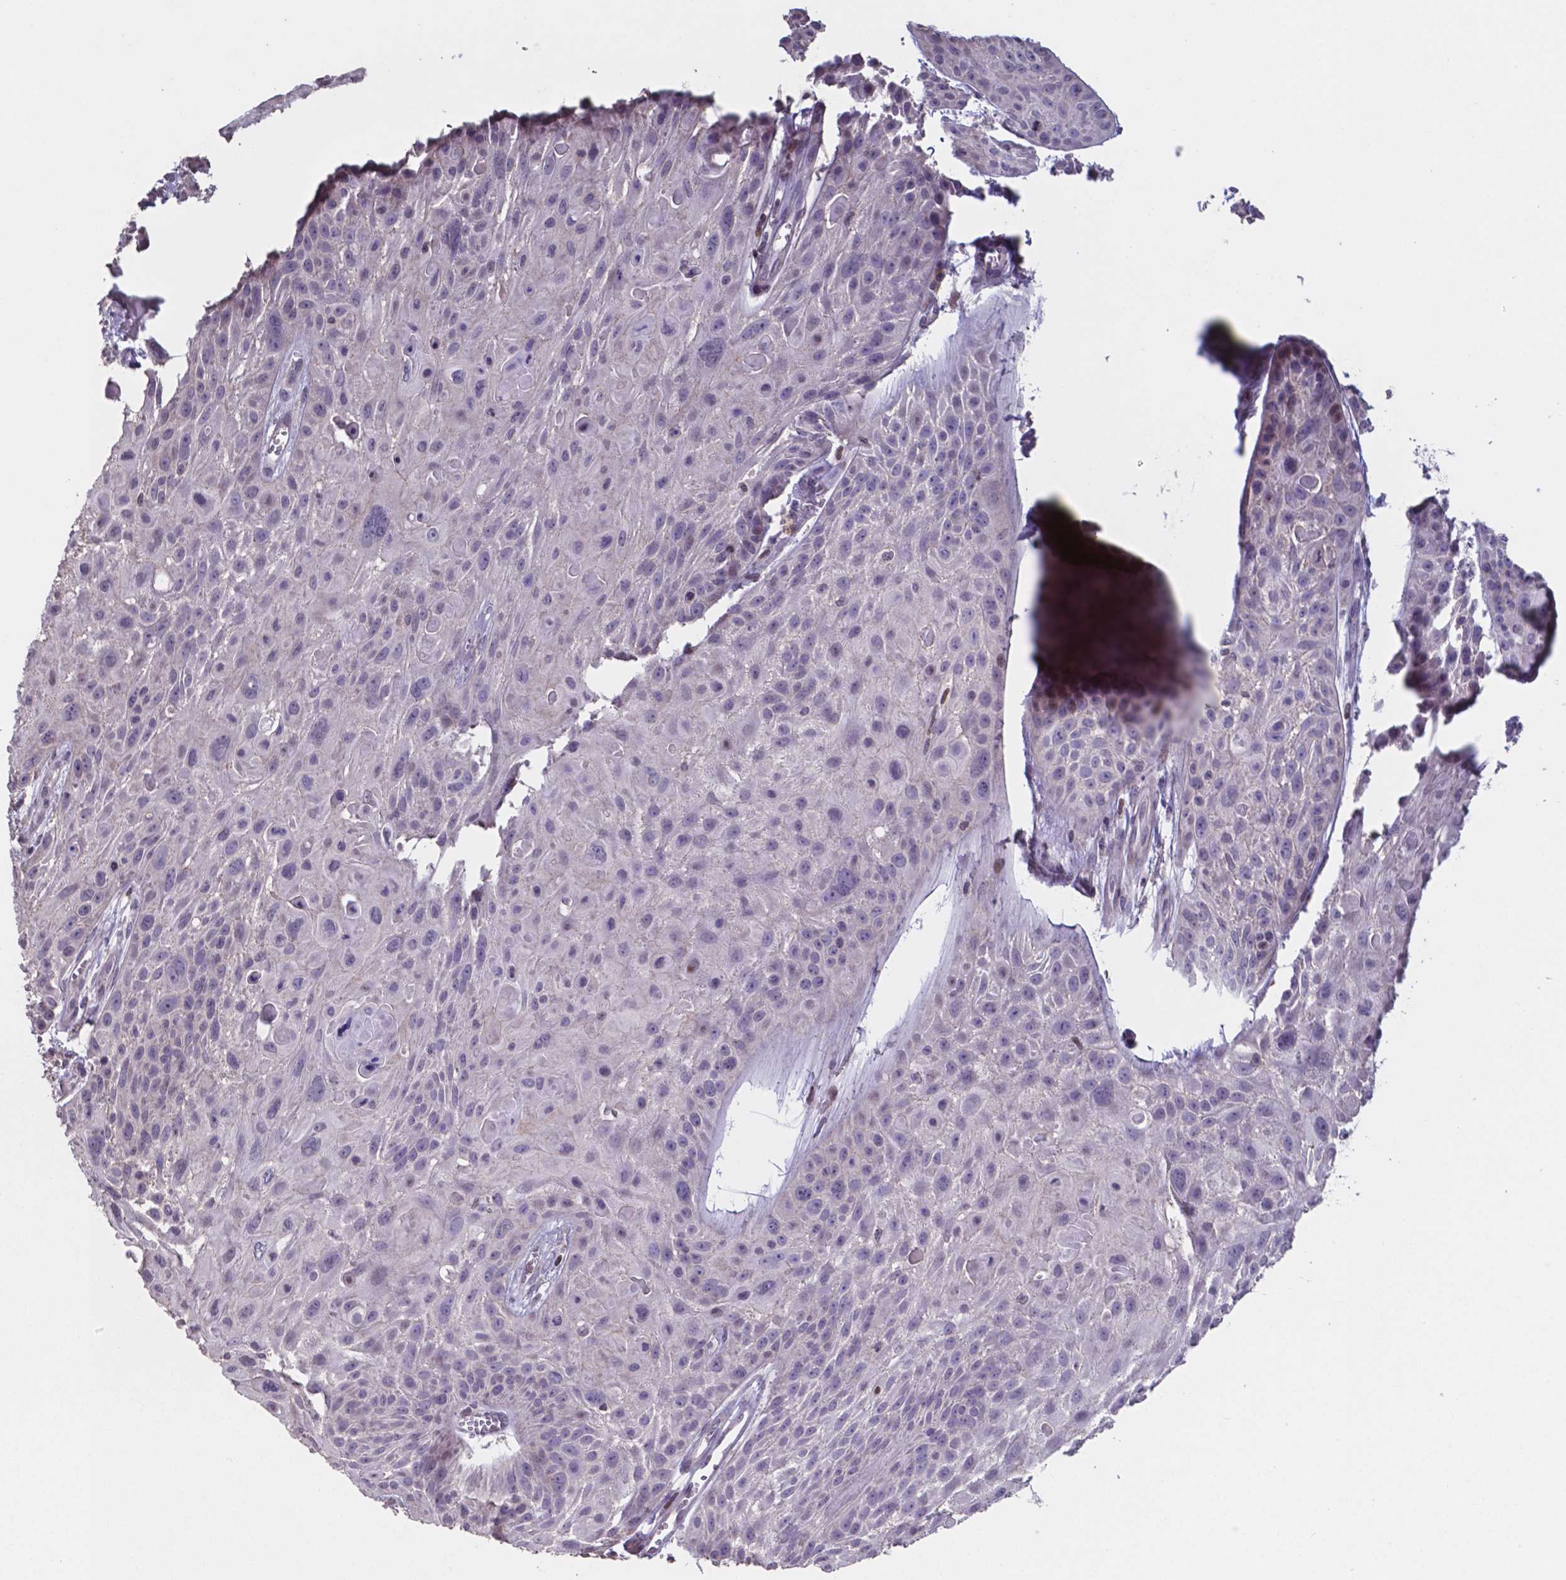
{"staining": {"intensity": "weak", "quantity": "<25%", "location": "nuclear"}, "tissue": "skin cancer", "cell_type": "Tumor cells", "image_type": "cancer", "snomed": [{"axis": "morphology", "description": "Squamous cell carcinoma, NOS"}, {"axis": "topography", "description": "Skin"}, {"axis": "topography", "description": "Anal"}], "caption": "A photomicrograph of skin cancer (squamous cell carcinoma) stained for a protein demonstrates no brown staining in tumor cells. The staining is performed using DAB (3,3'-diaminobenzidine) brown chromogen with nuclei counter-stained in using hematoxylin.", "gene": "MLC1", "patient": {"sex": "female", "age": 75}}